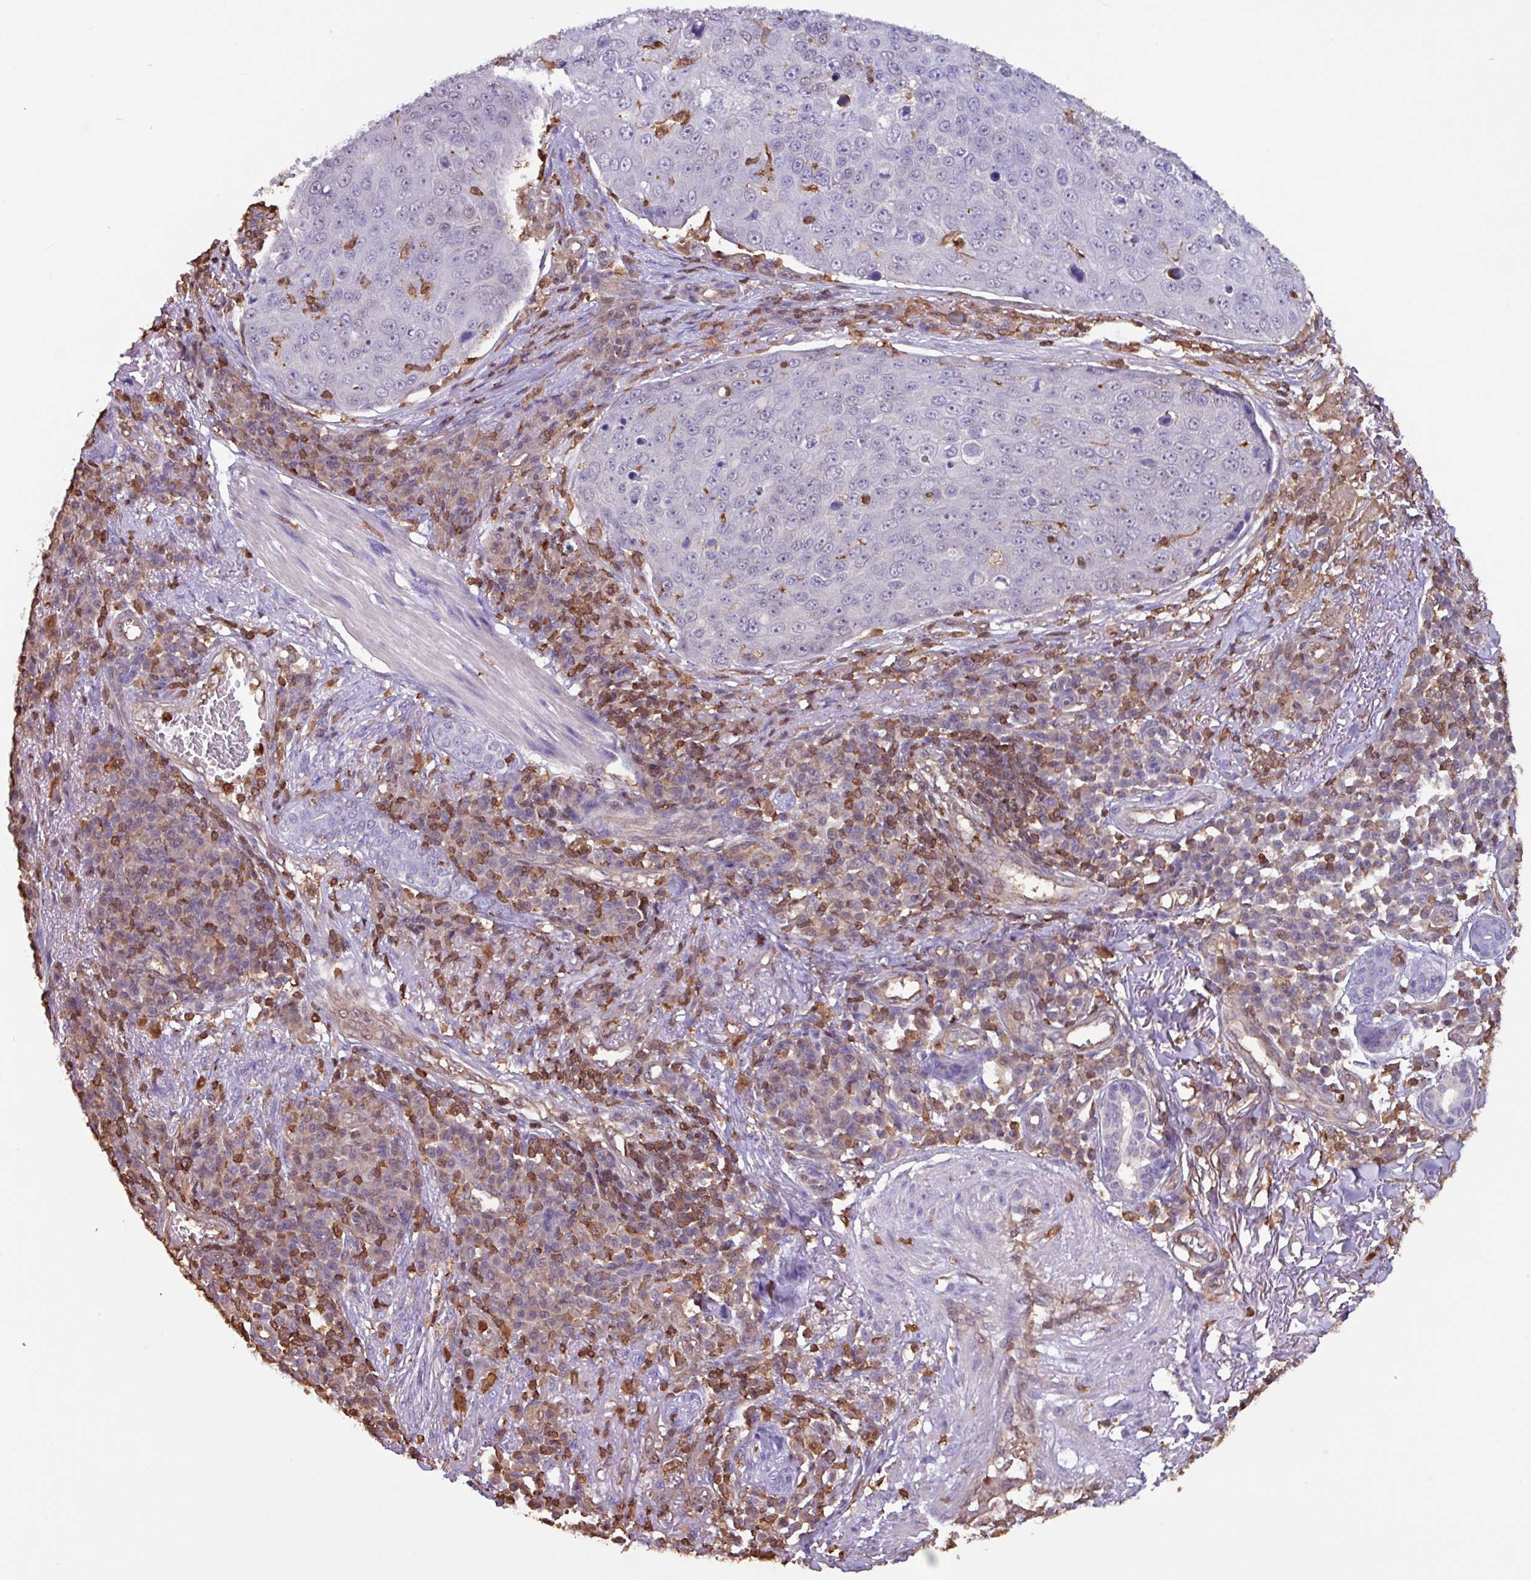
{"staining": {"intensity": "negative", "quantity": "none", "location": "none"}, "tissue": "skin cancer", "cell_type": "Tumor cells", "image_type": "cancer", "snomed": [{"axis": "morphology", "description": "Squamous cell carcinoma, NOS"}, {"axis": "topography", "description": "Skin"}], "caption": "This histopathology image is of skin cancer stained with IHC to label a protein in brown with the nuclei are counter-stained blue. There is no positivity in tumor cells. (DAB IHC, high magnification).", "gene": "ARHGDIB", "patient": {"sex": "male", "age": 71}}